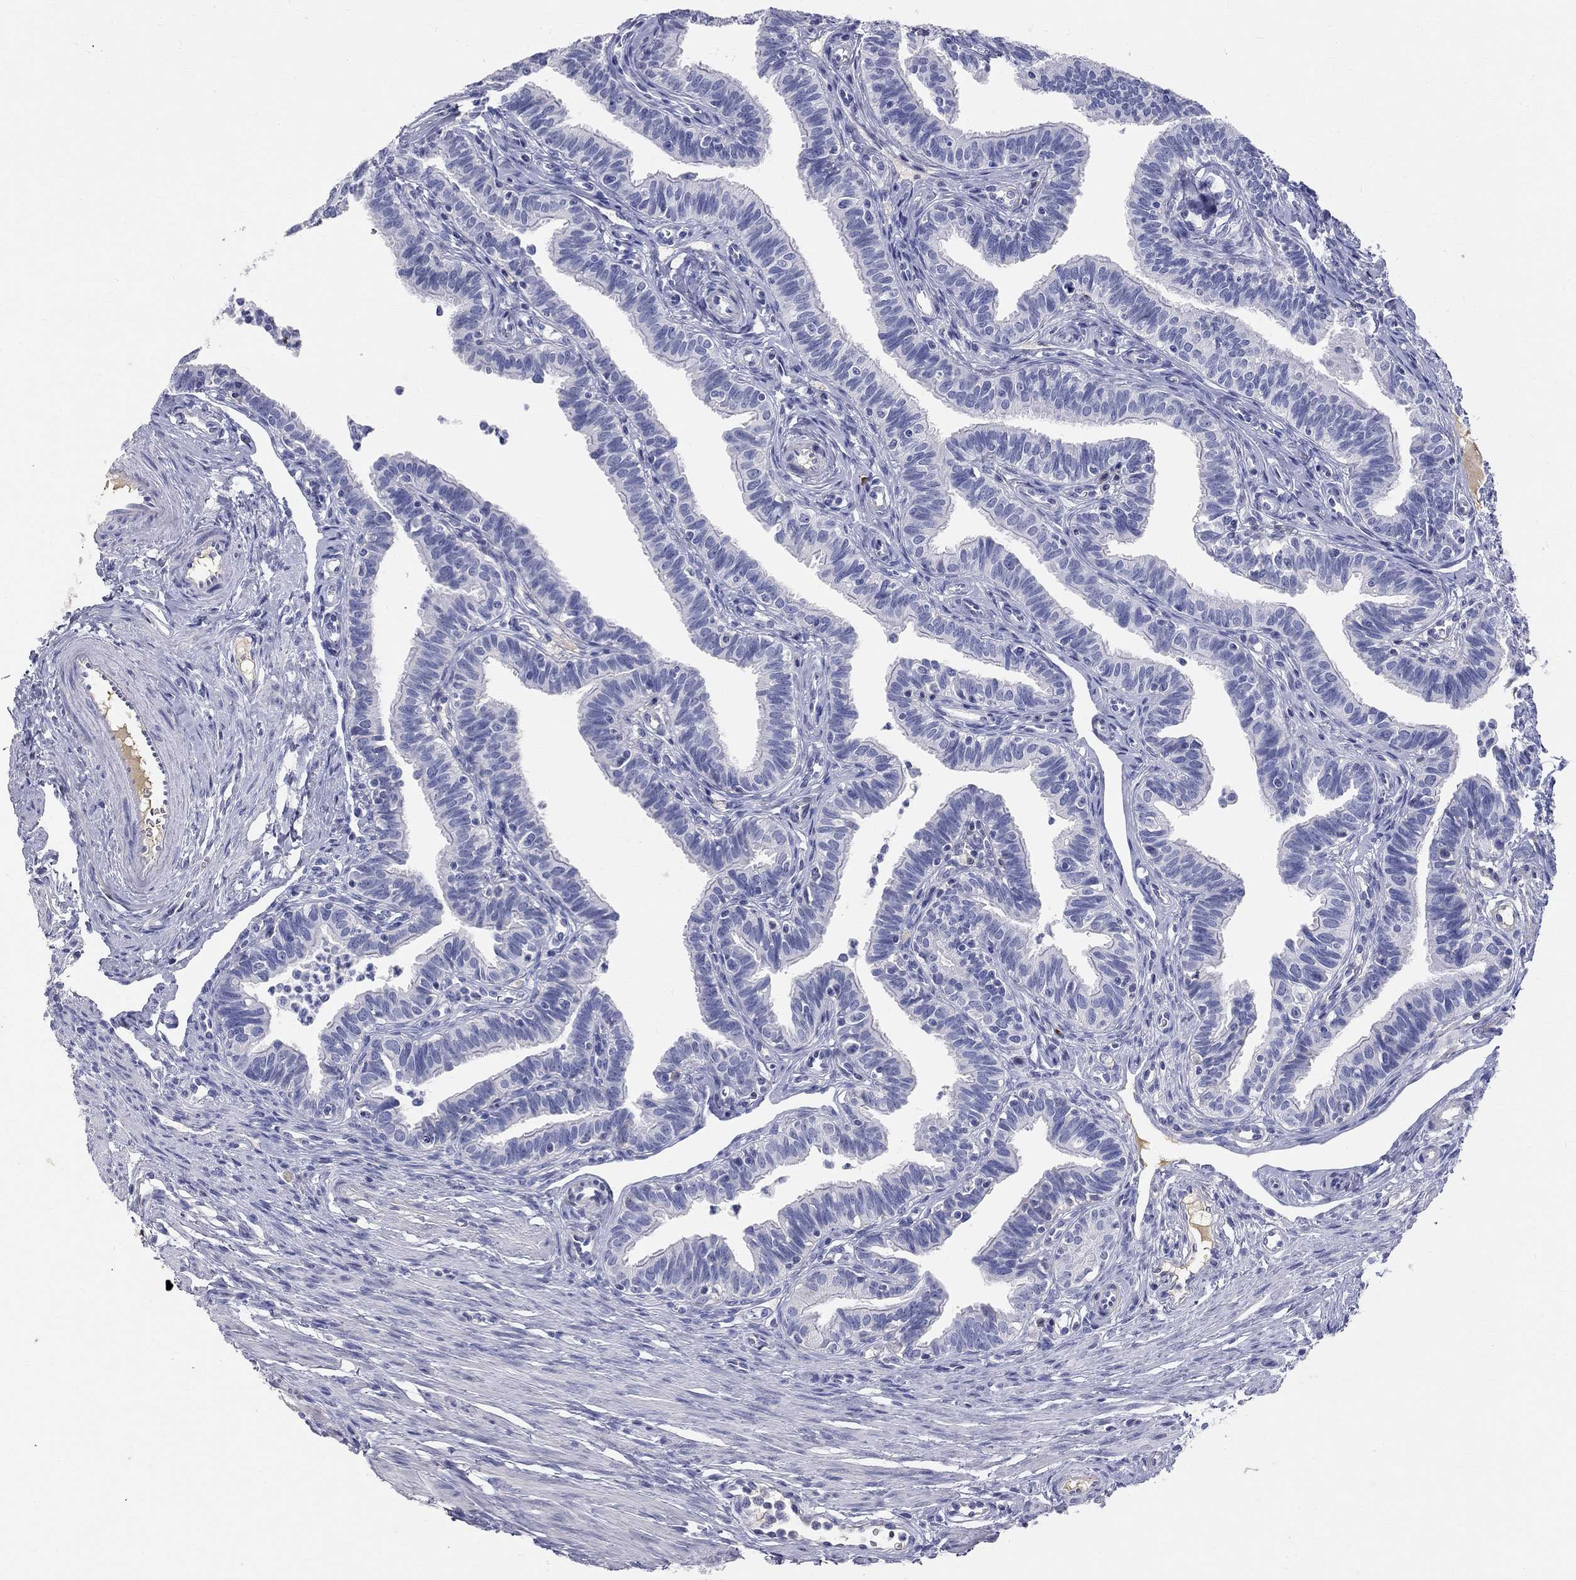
{"staining": {"intensity": "negative", "quantity": "none", "location": "none"}, "tissue": "fallopian tube", "cell_type": "Glandular cells", "image_type": "normal", "snomed": [{"axis": "morphology", "description": "Normal tissue, NOS"}, {"axis": "topography", "description": "Fallopian tube"}], "caption": "The immunohistochemistry (IHC) histopathology image has no significant positivity in glandular cells of fallopian tube.", "gene": "PHOX2B", "patient": {"sex": "female", "age": 36}}